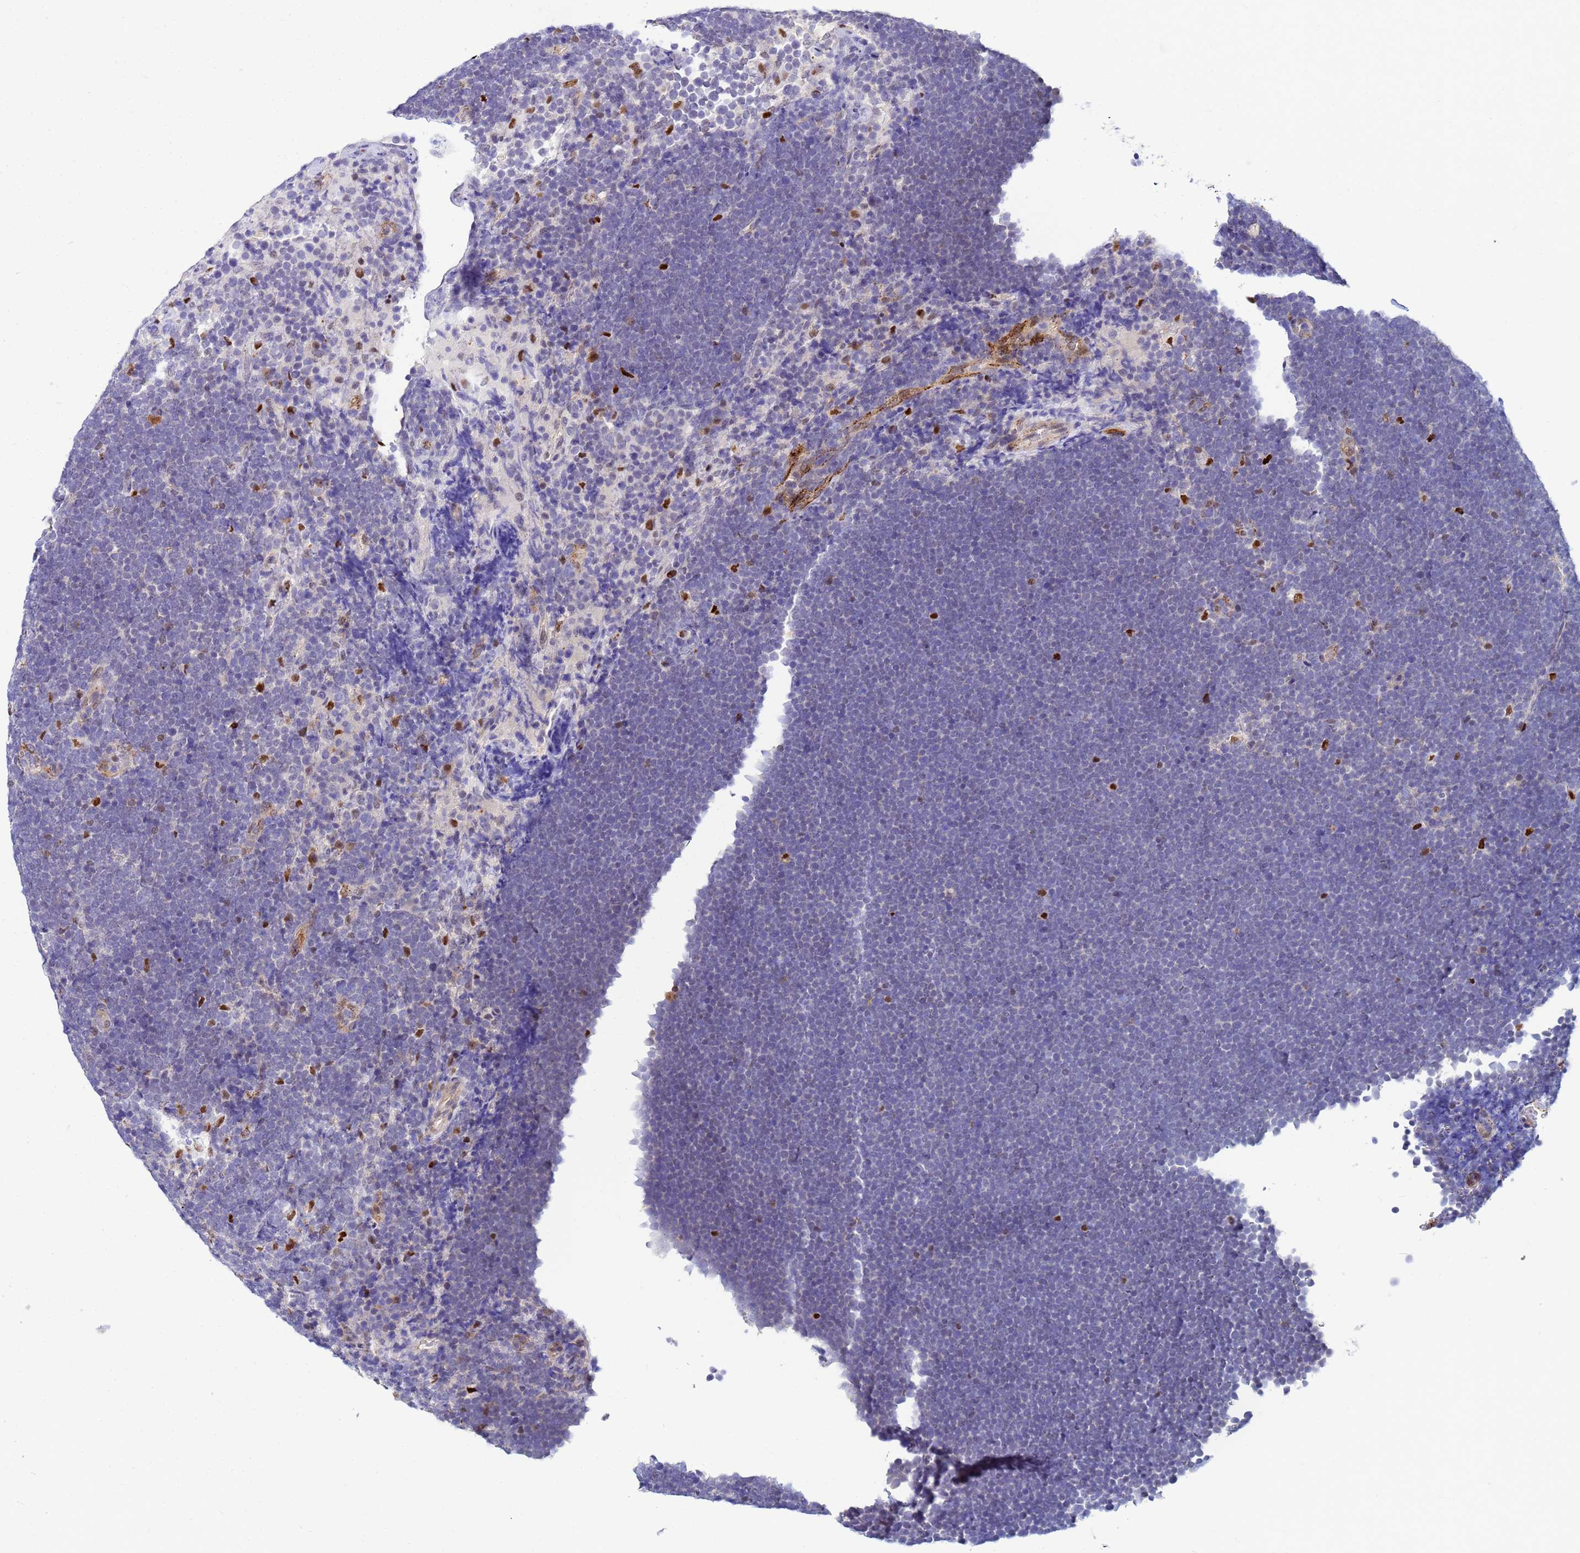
{"staining": {"intensity": "negative", "quantity": "none", "location": "none"}, "tissue": "lymphoma", "cell_type": "Tumor cells", "image_type": "cancer", "snomed": [{"axis": "morphology", "description": "Malignant lymphoma, non-Hodgkin's type, High grade"}, {"axis": "topography", "description": "Lymph node"}], "caption": "Human malignant lymphoma, non-Hodgkin's type (high-grade) stained for a protein using IHC exhibits no positivity in tumor cells.", "gene": "SLC25A37", "patient": {"sex": "male", "age": 13}}